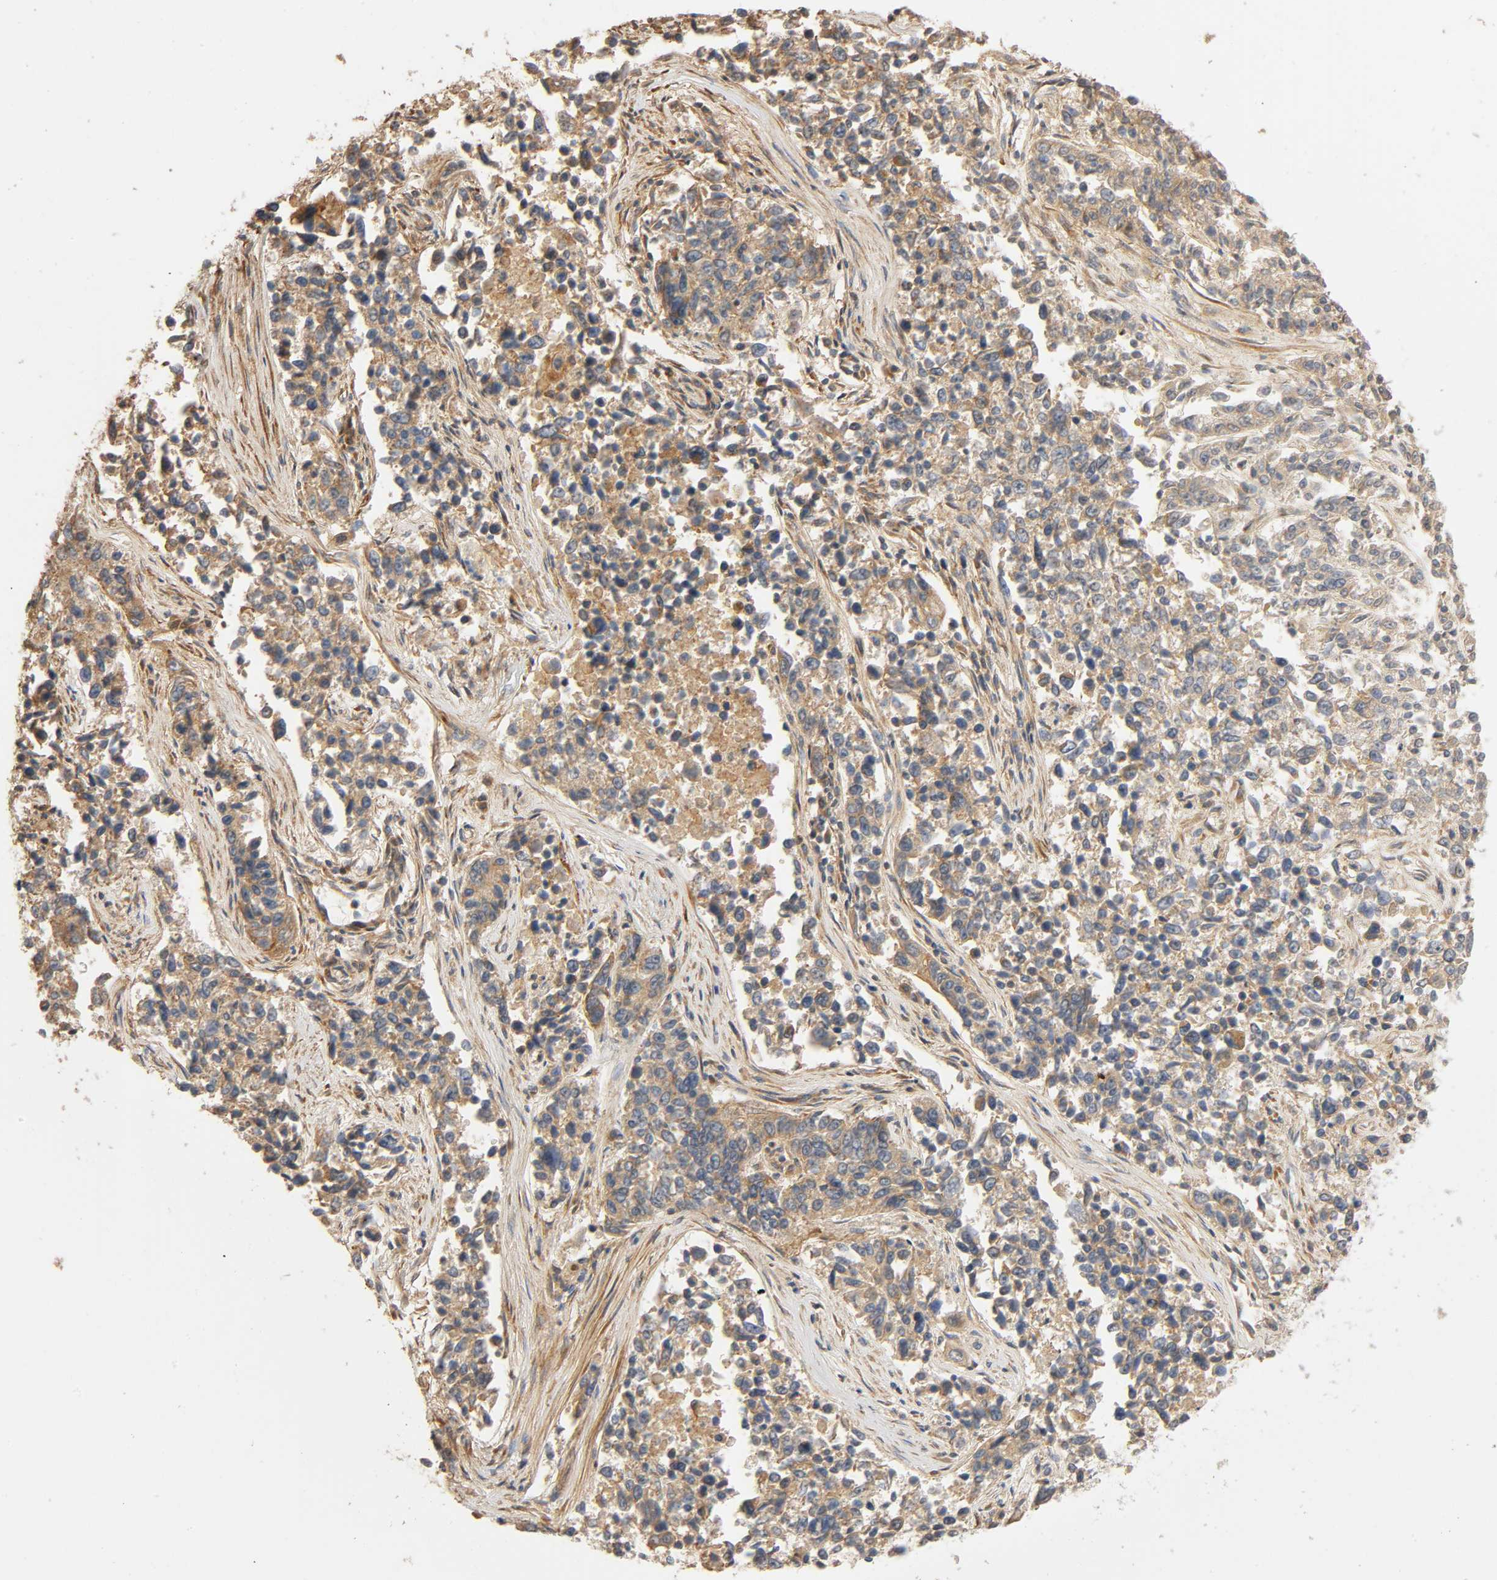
{"staining": {"intensity": "weak", "quantity": "25%-75%", "location": "cytoplasmic/membranous"}, "tissue": "lung cancer", "cell_type": "Tumor cells", "image_type": "cancer", "snomed": [{"axis": "morphology", "description": "Adenocarcinoma, NOS"}, {"axis": "topography", "description": "Lung"}], "caption": "Protein staining reveals weak cytoplasmic/membranous staining in approximately 25%-75% of tumor cells in lung cancer. Nuclei are stained in blue.", "gene": "SGSM1", "patient": {"sex": "male", "age": 84}}